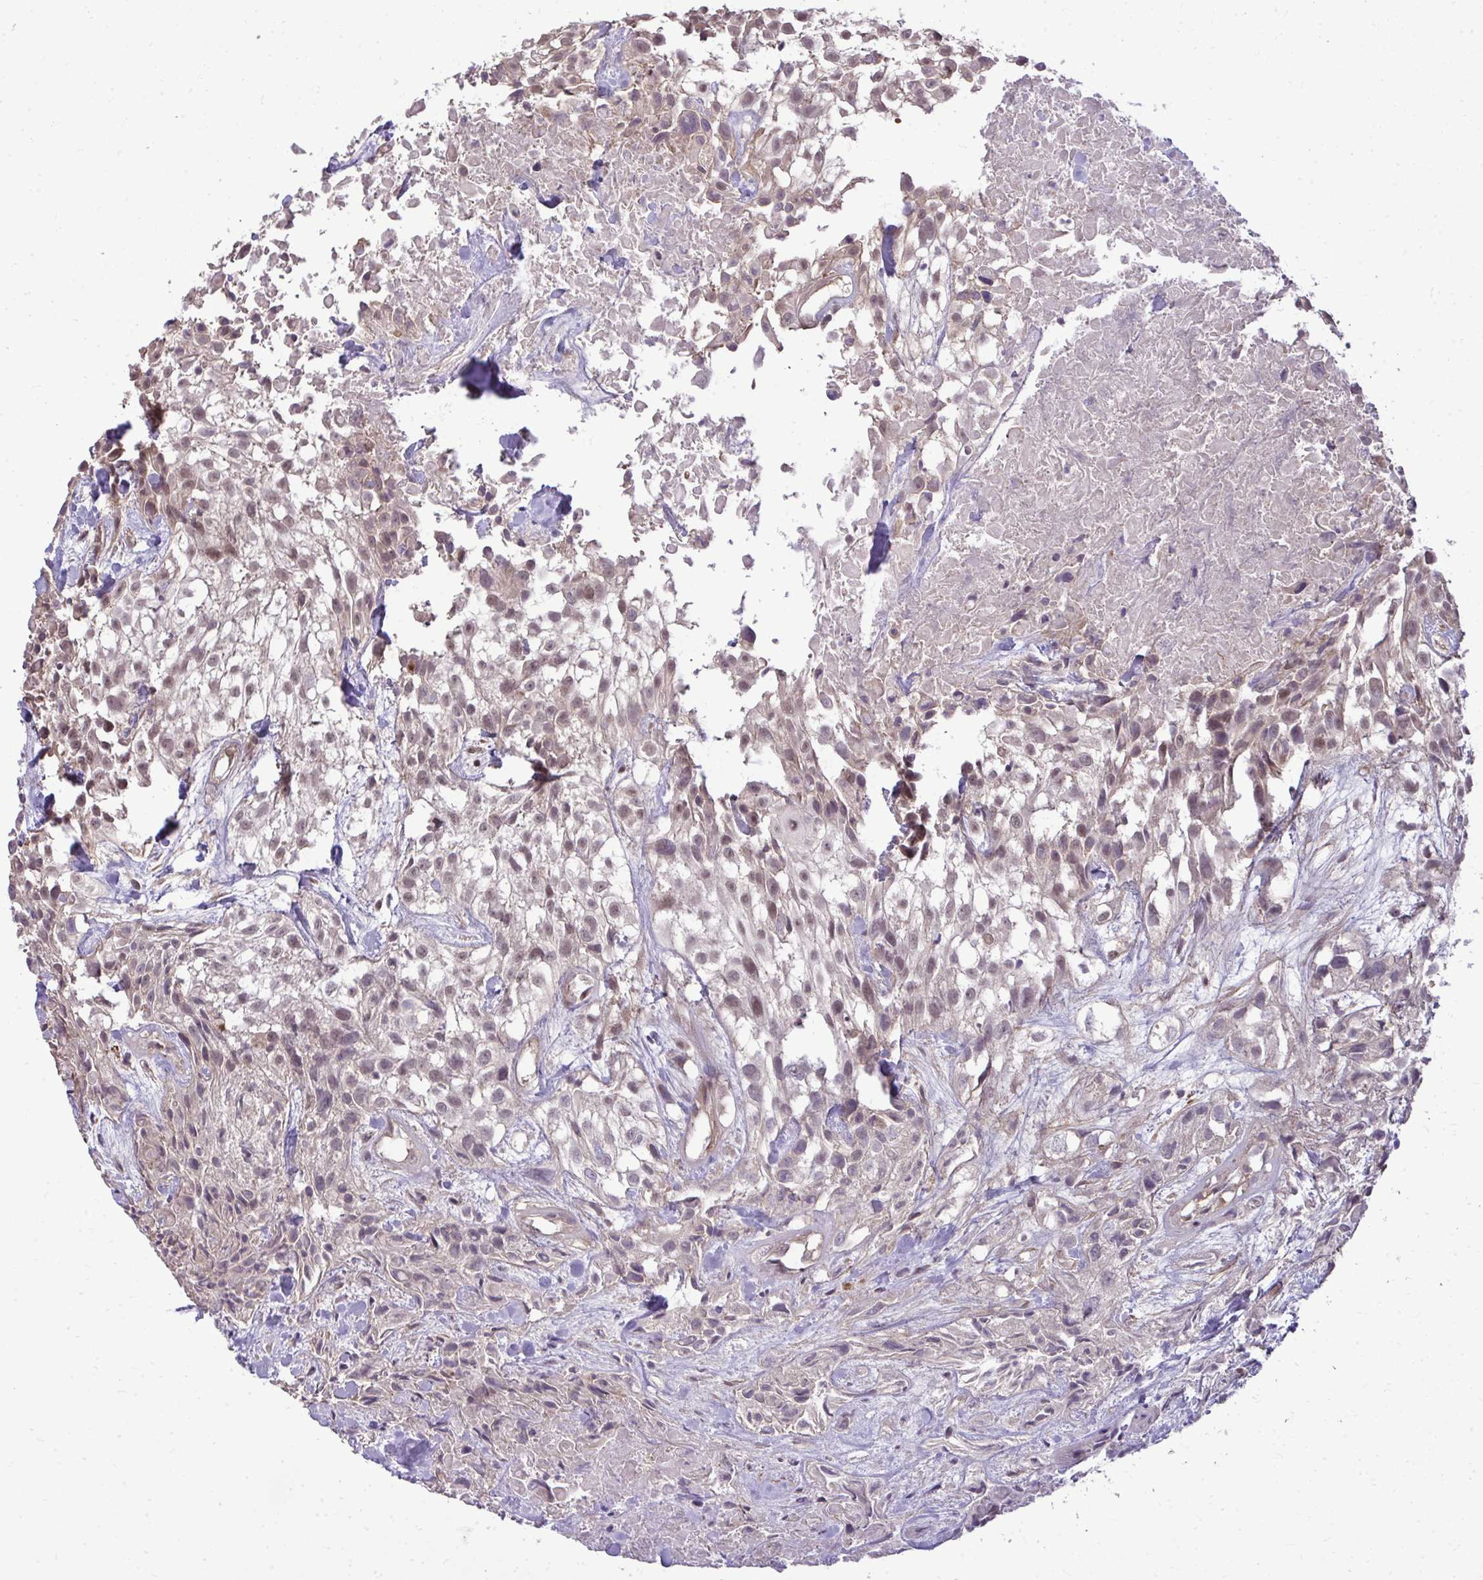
{"staining": {"intensity": "moderate", "quantity": "25%-75%", "location": "nuclear"}, "tissue": "urothelial cancer", "cell_type": "Tumor cells", "image_type": "cancer", "snomed": [{"axis": "morphology", "description": "Urothelial carcinoma, High grade"}, {"axis": "topography", "description": "Urinary bladder"}], "caption": "Protein staining of high-grade urothelial carcinoma tissue reveals moderate nuclear staining in approximately 25%-75% of tumor cells.", "gene": "ZSCAN9", "patient": {"sex": "male", "age": 56}}